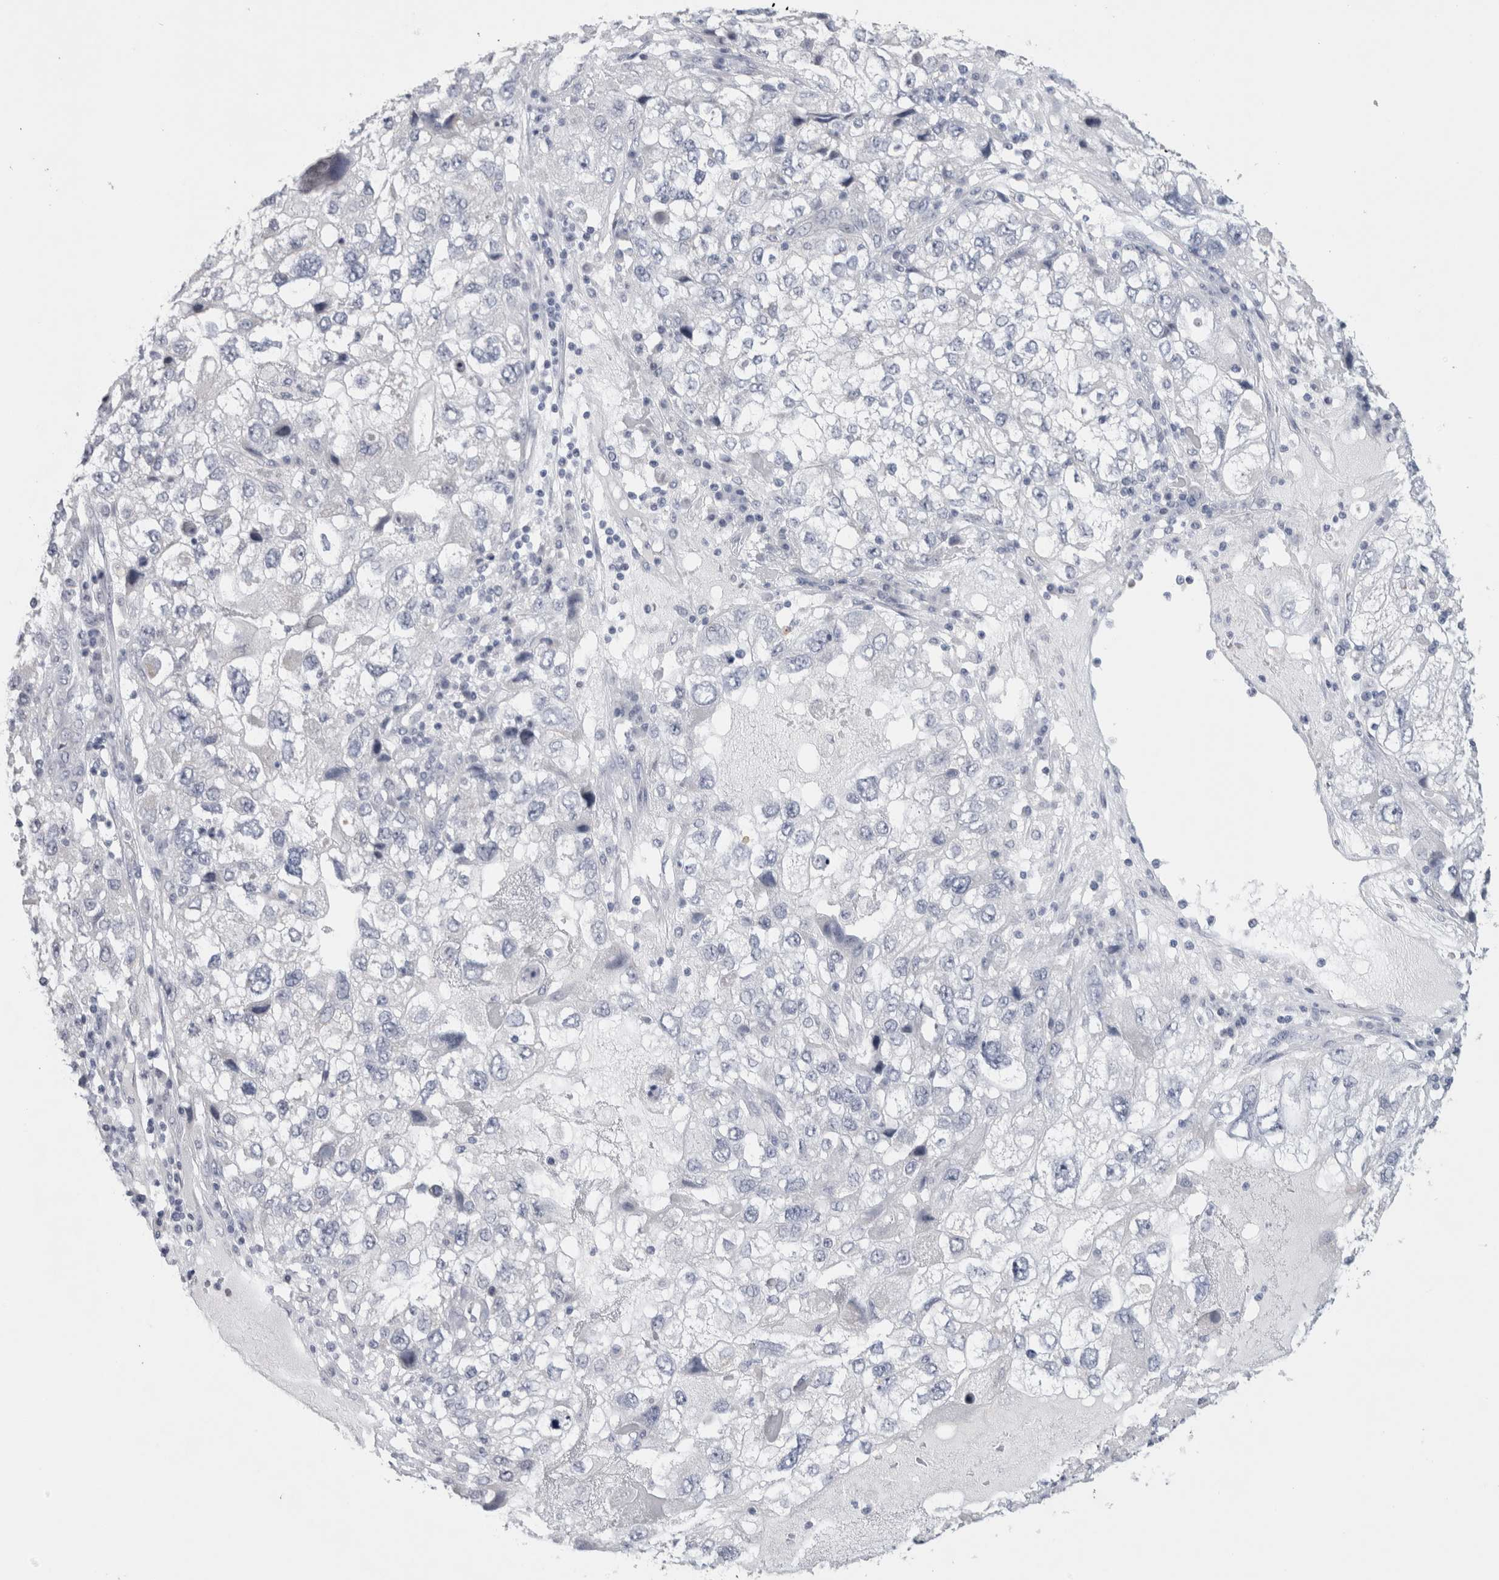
{"staining": {"intensity": "negative", "quantity": "none", "location": "none"}, "tissue": "endometrial cancer", "cell_type": "Tumor cells", "image_type": "cancer", "snomed": [{"axis": "morphology", "description": "Adenocarcinoma, NOS"}, {"axis": "topography", "description": "Endometrium"}], "caption": "High magnification brightfield microscopy of endometrial cancer stained with DAB (brown) and counterstained with hematoxylin (blue): tumor cells show no significant positivity. (DAB IHC with hematoxylin counter stain).", "gene": "TONSL", "patient": {"sex": "female", "age": 49}}